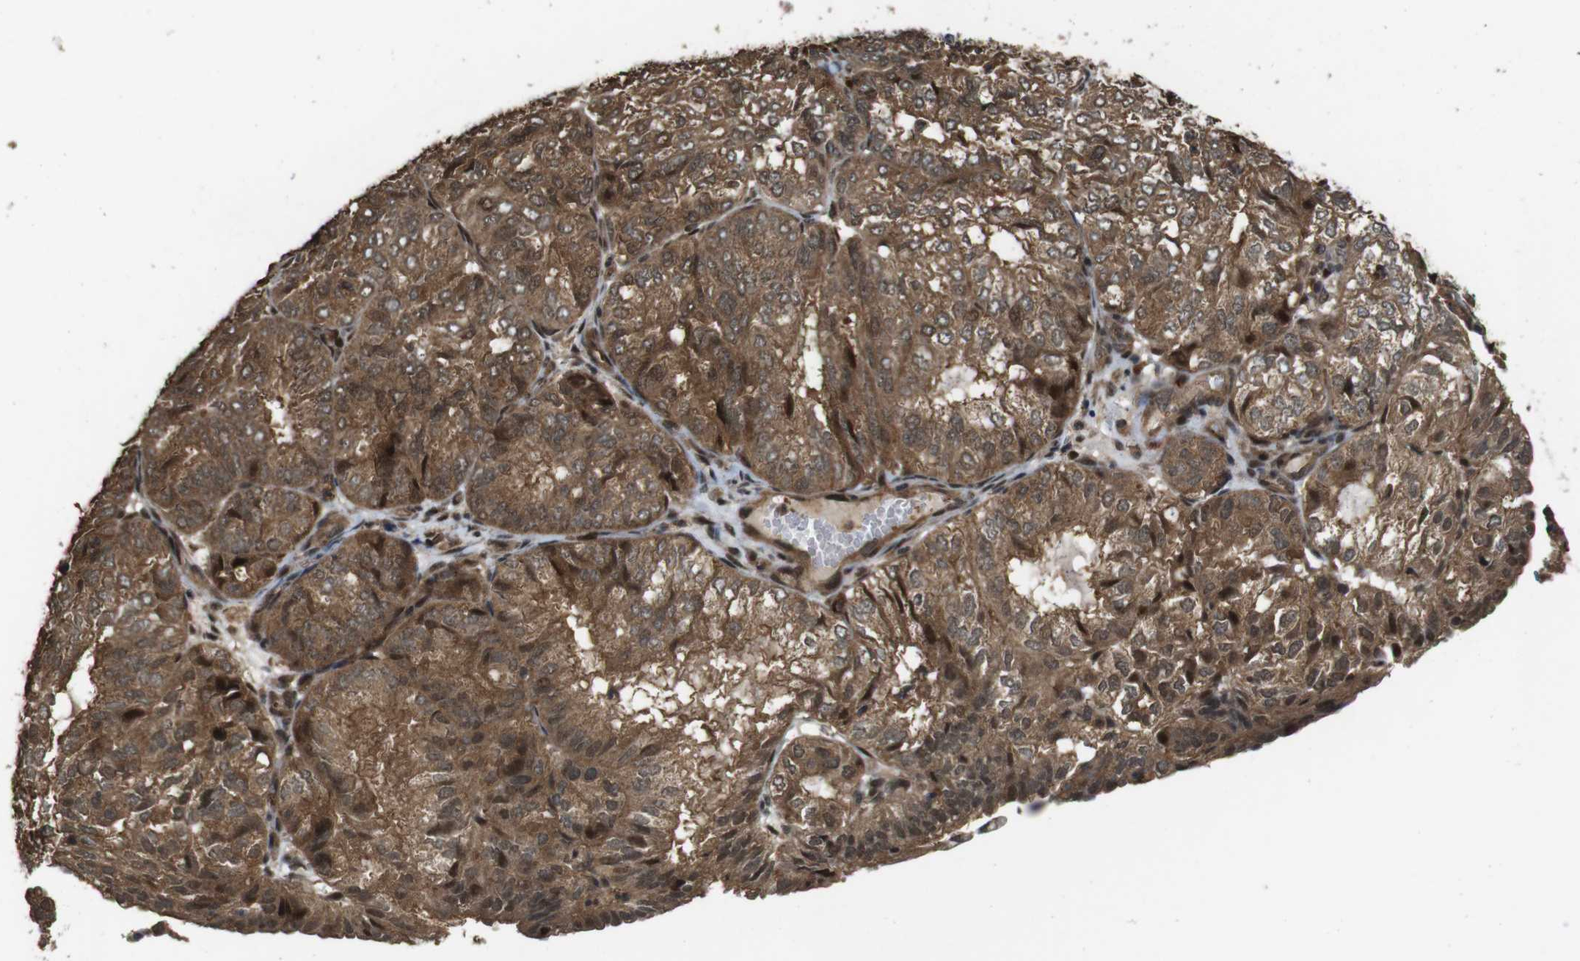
{"staining": {"intensity": "strong", "quantity": ">75%", "location": "cytoplasmic/membranous,nuclear"}, "tissue": "endometrial cancer", "cell_type": "Tumor cells", "image_type": "cancer", "snomed": [{"axis": "morphology", "description": "Adenocarcinoma, NOS"}, {"axis": "topography", "description": "Uterus"}], "caption": "Immunohistochemical staining of endometrial cancer (adenocarcinoma) exhibits strong cytoplasmic/membranous and nuclear protein expression in about >75% of tumor cells.", "gene": "CDC34", "patient": {"sex": "female", "age": 60}}